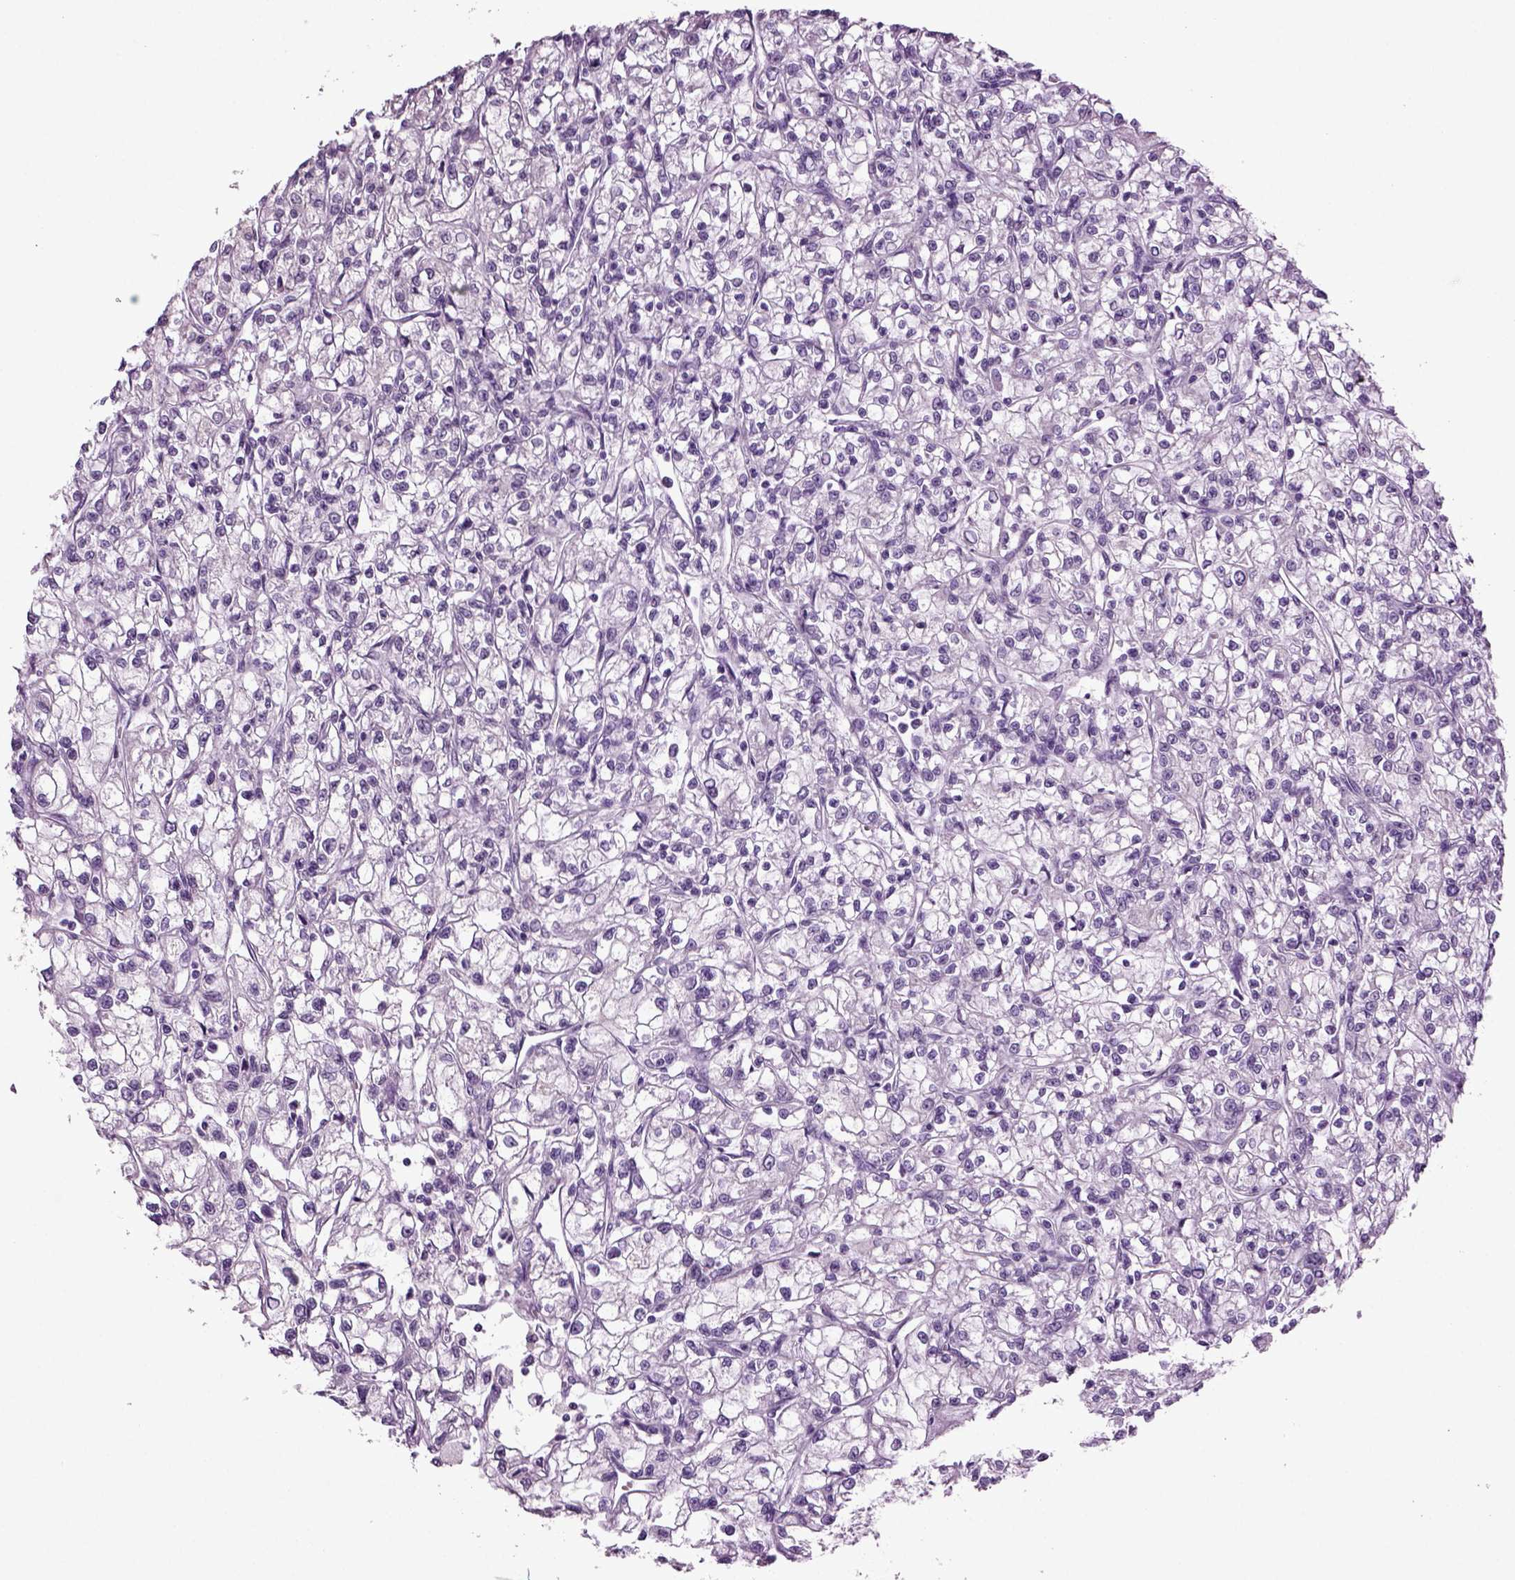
{"staining": {"intensity": "negative", "quantity": "none", "location": "none"}, "tissue": "renal cancer", "cell_type": "Tumor cells", "image_type": "cancer", "snomed": [{"axis": "morphology", "description": "Adenocarcinoma, NOS"}, {"axis": "topography", "description": "Kidney"}], "caption": "An immunohistochemistry (IHC) image of adenocarcinoma (renal) is shown. There is no staining in tumor cells of adenocarcinoma (renal). (DAB immunohistochemistry (IHC) with hematoxylin counter stain).", "gene": "SLC17A6", "patient": {"sex": "female", "age": 59}}